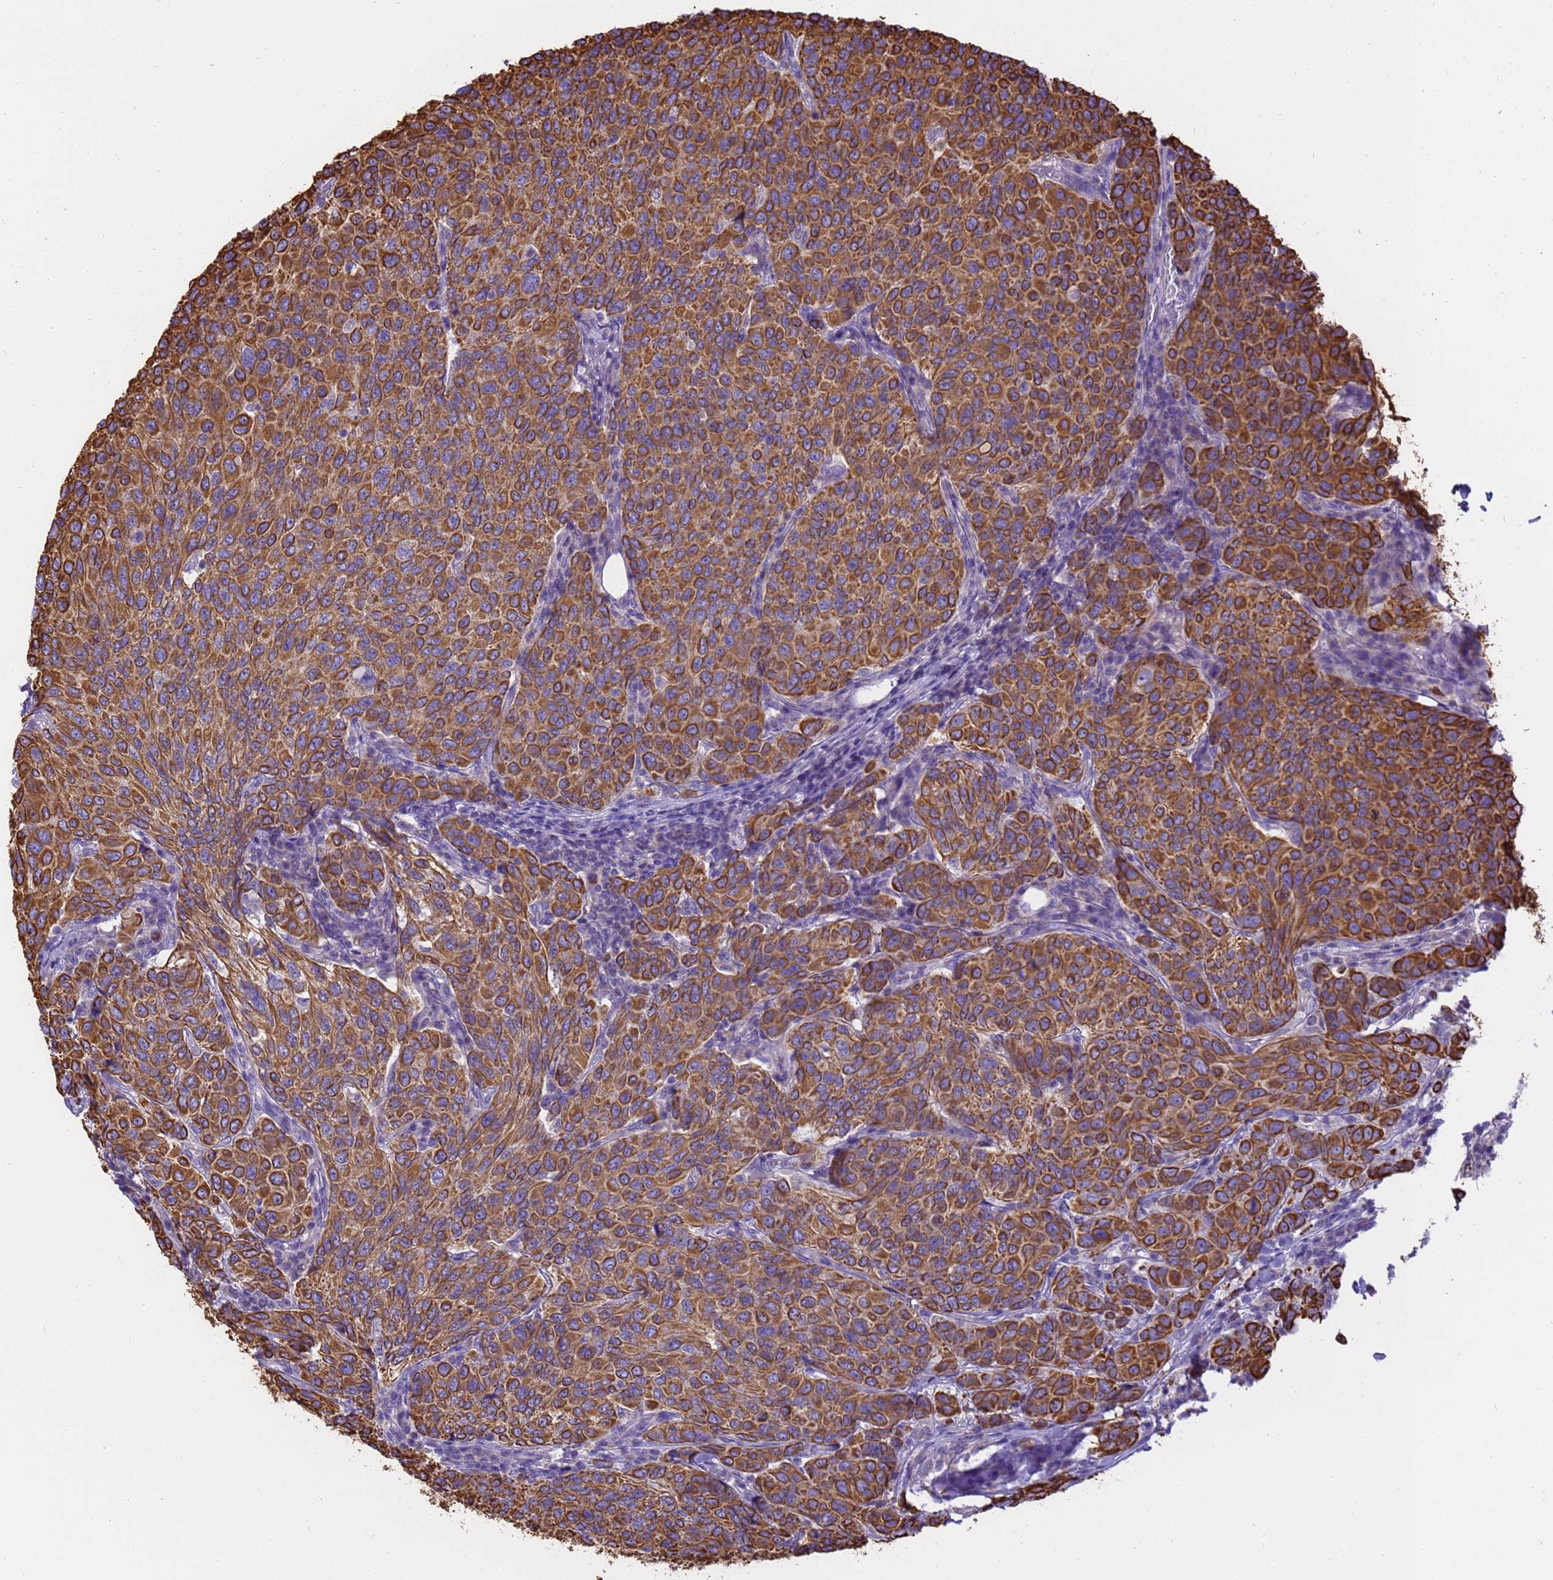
{"staining": {"intensity": "moderate", "quantity": ">75%", "location": "cytoplasmic/membranous"}, "tissue": "breast cancer", "cell_type": "Tumor cells", "image_type": "cancer", "snomed": [{"axis": "morphology", "description": "Duct carcinoma"}, {"axis": "topography", "description": "Breast"}], "caption": "The image shows staining of breast invasive ductal carcinoma, revealing moderate cytoplasmic/membranous protein positivity (brown color) within tumor cells.", "gene": "PIEZO2", "patient": {"sex": "female", "age": 55}}